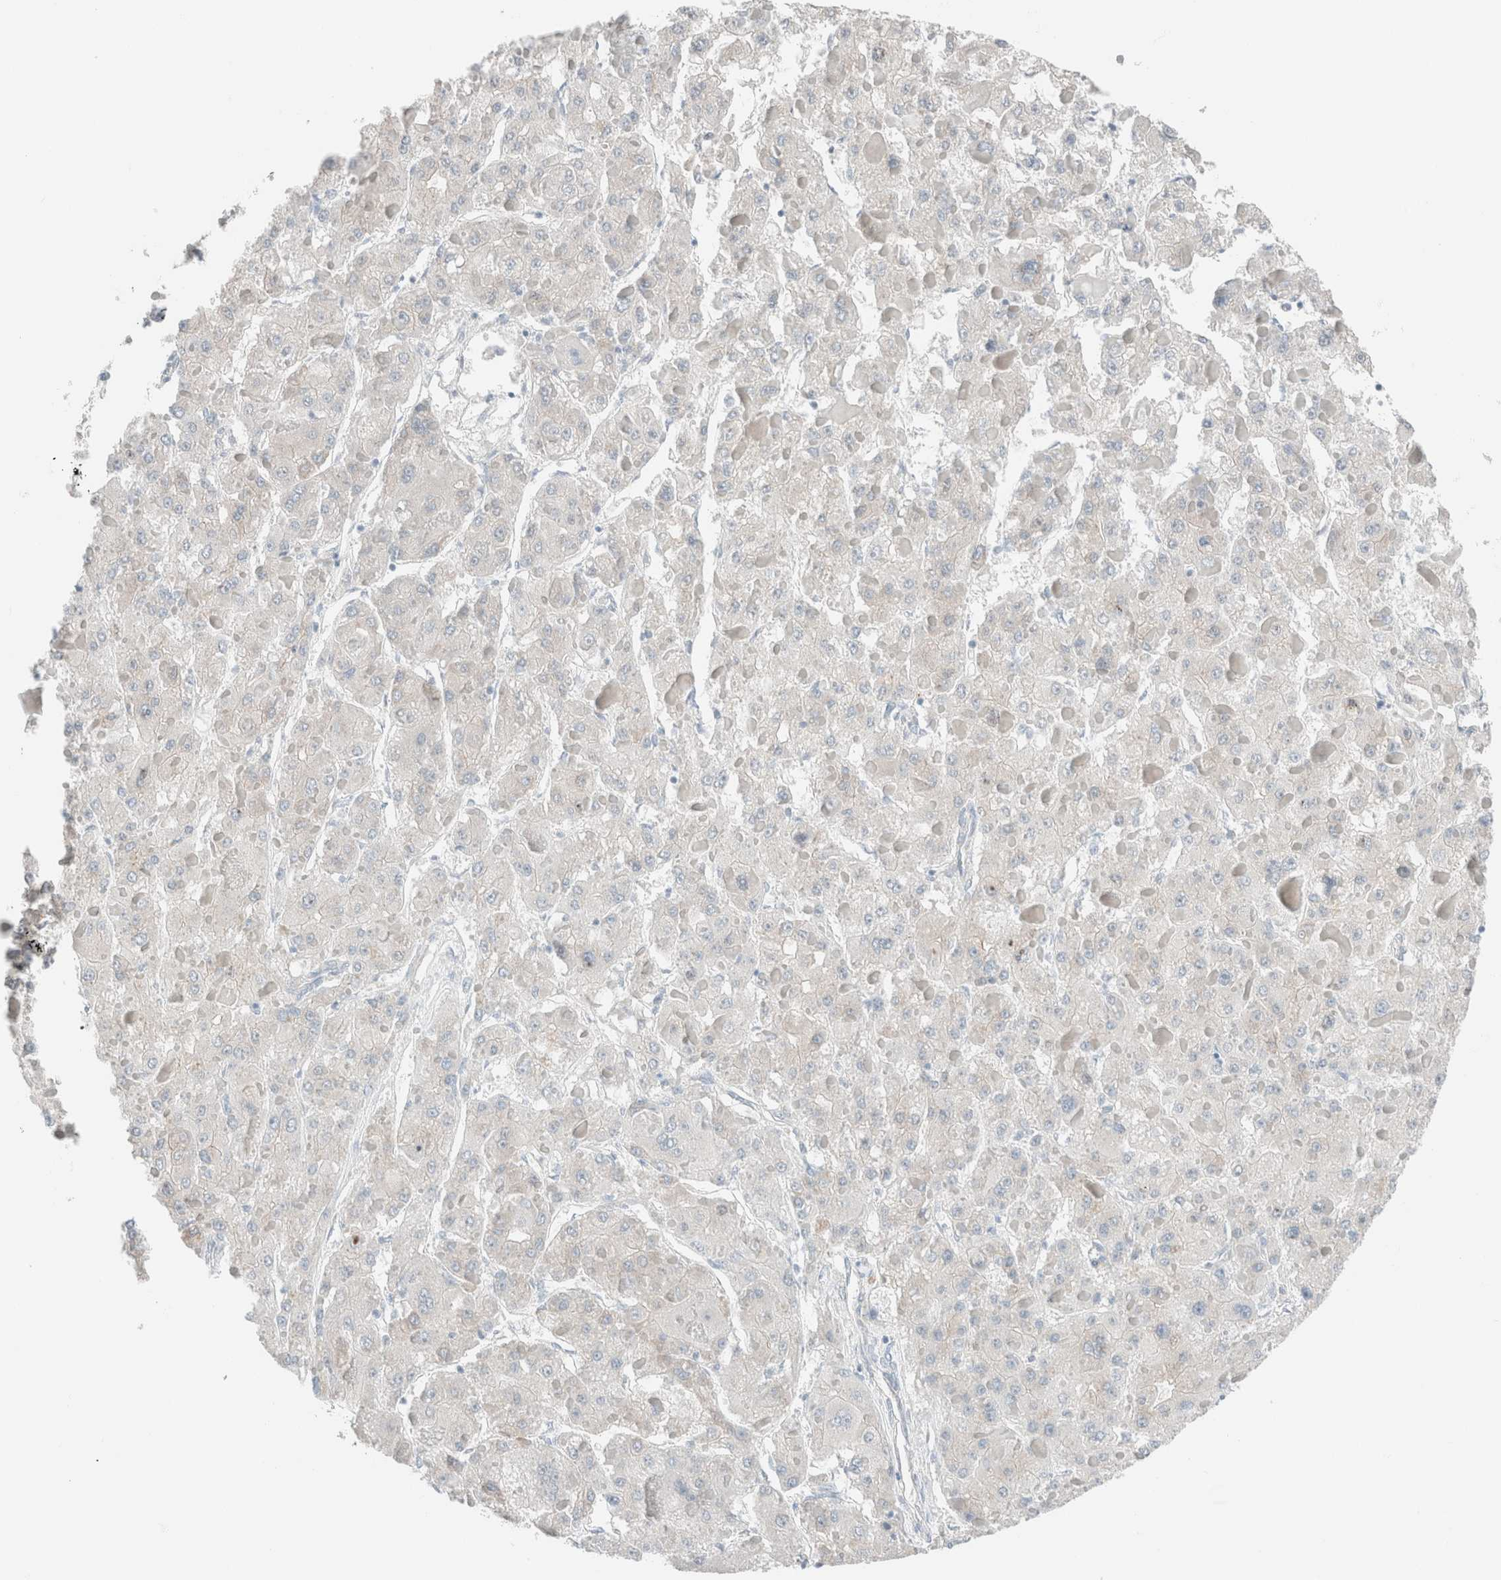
{"staining": {"intensity": "negative", "quantity": "none", "location": "none"}, "tissue": "liver cancer", "cell_type": "Tumor cells", "image_type": "cancer", "snomed": [{"axis": "morphology", "description": "Carcinoma, Hepatocellular, NOS"}, {"axis": "topography", "description": "Liver"}], "caption": "Liver cancer was stained to show a protein in brown. There is no significant positivity in tumor cells.", "gene": "CASC3", "patient": {"sex": "female", "age": 73}}